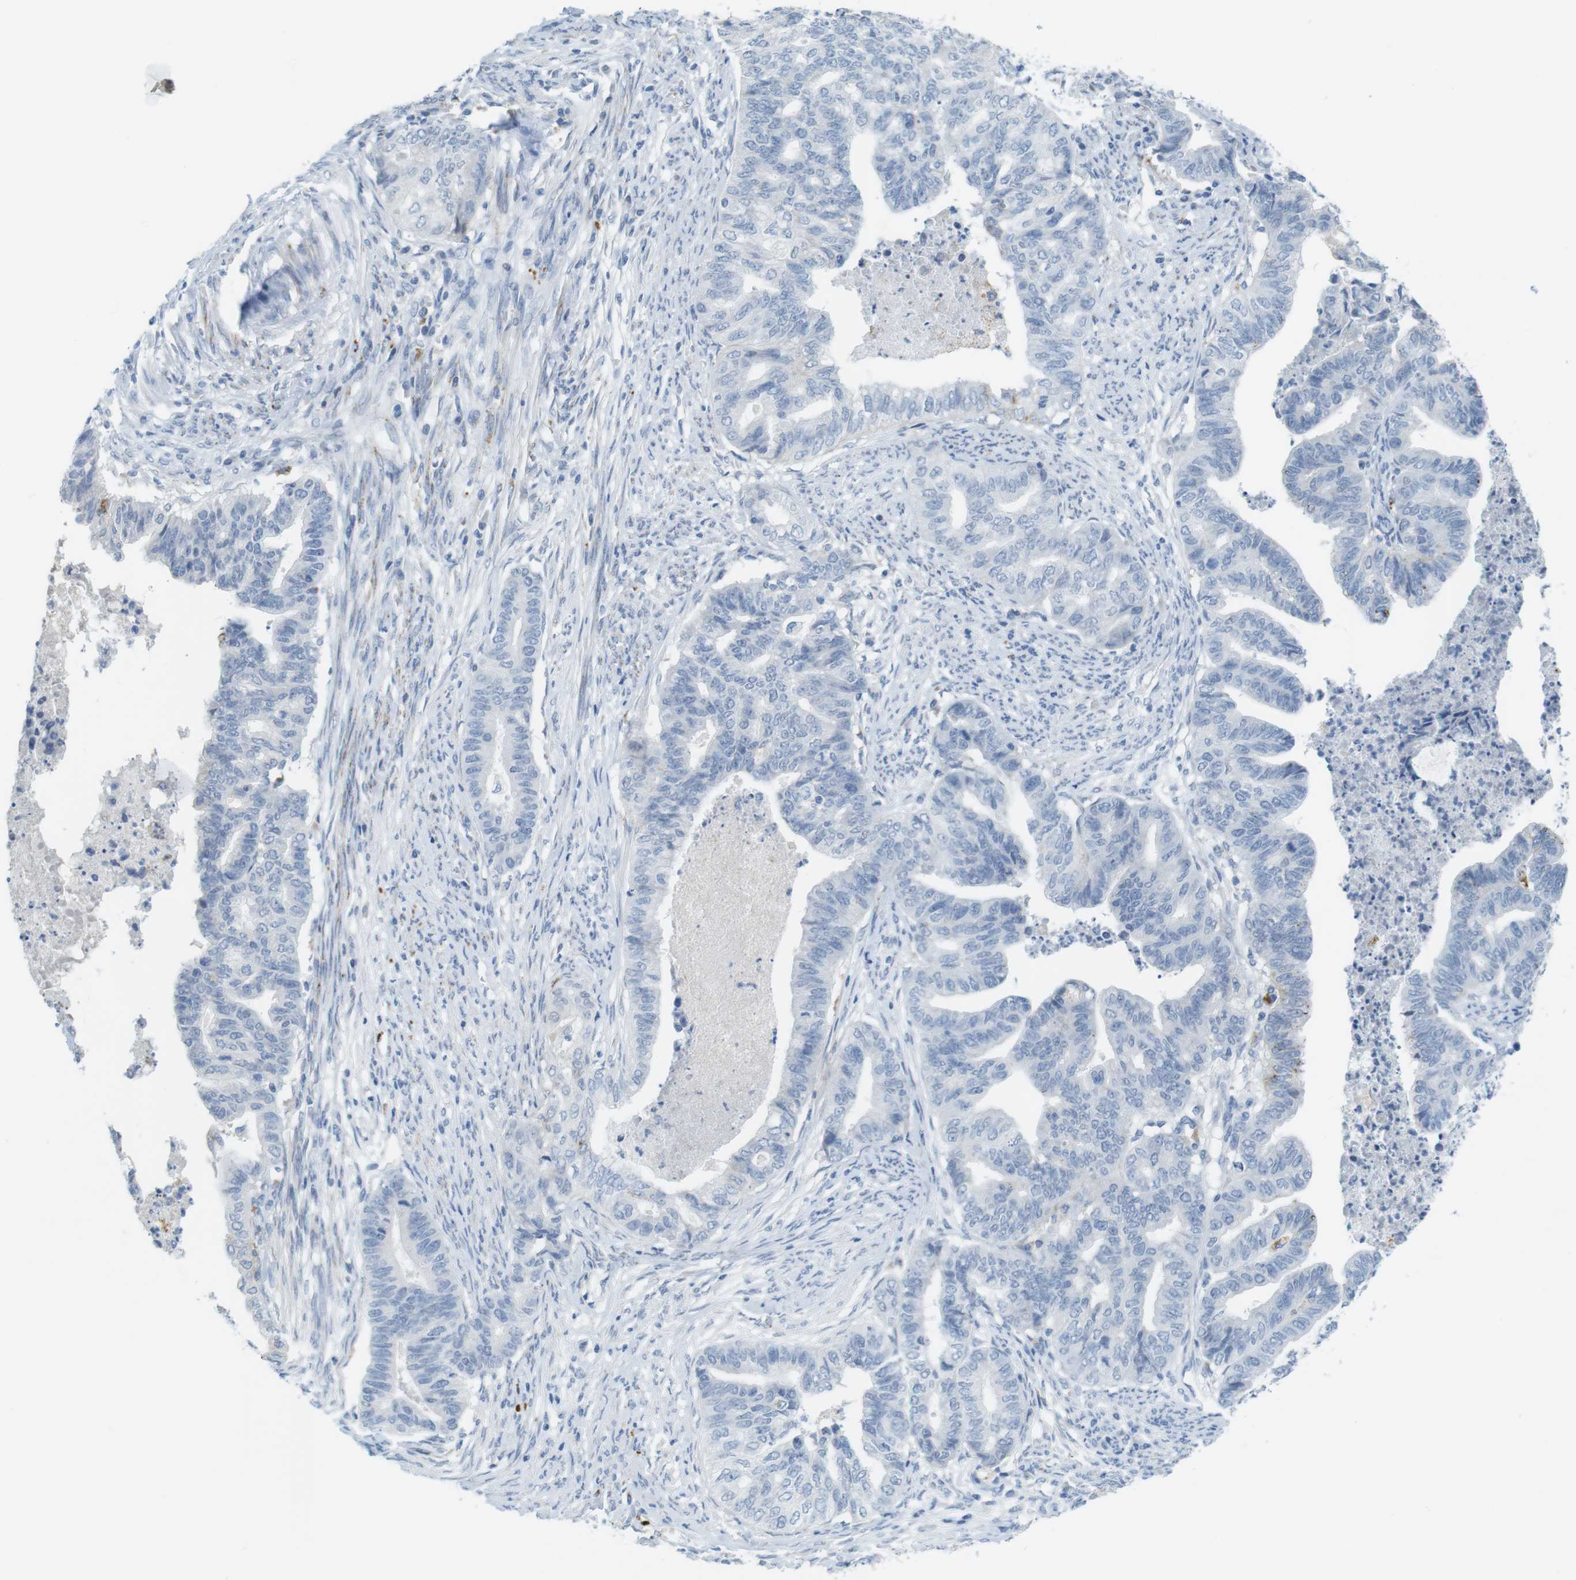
{"staining": {"intensity": "negative", "quantity": "none", "location": "none"}, "tissue": "endometrial cancer", "cell_type": "Tumor cells", "image_type": "cancer", "snomed": [{"axis": "morphology", "description": "Adenocarcinoma, NOS"}, {"axis": "topography", "description": "Endometrium"}], "caption": "Tumor cells show no significant protein staining in endometrial adenocarcinoma.", "gene": "YIPF1", "patient": {"sex": "female", "age": 79}}